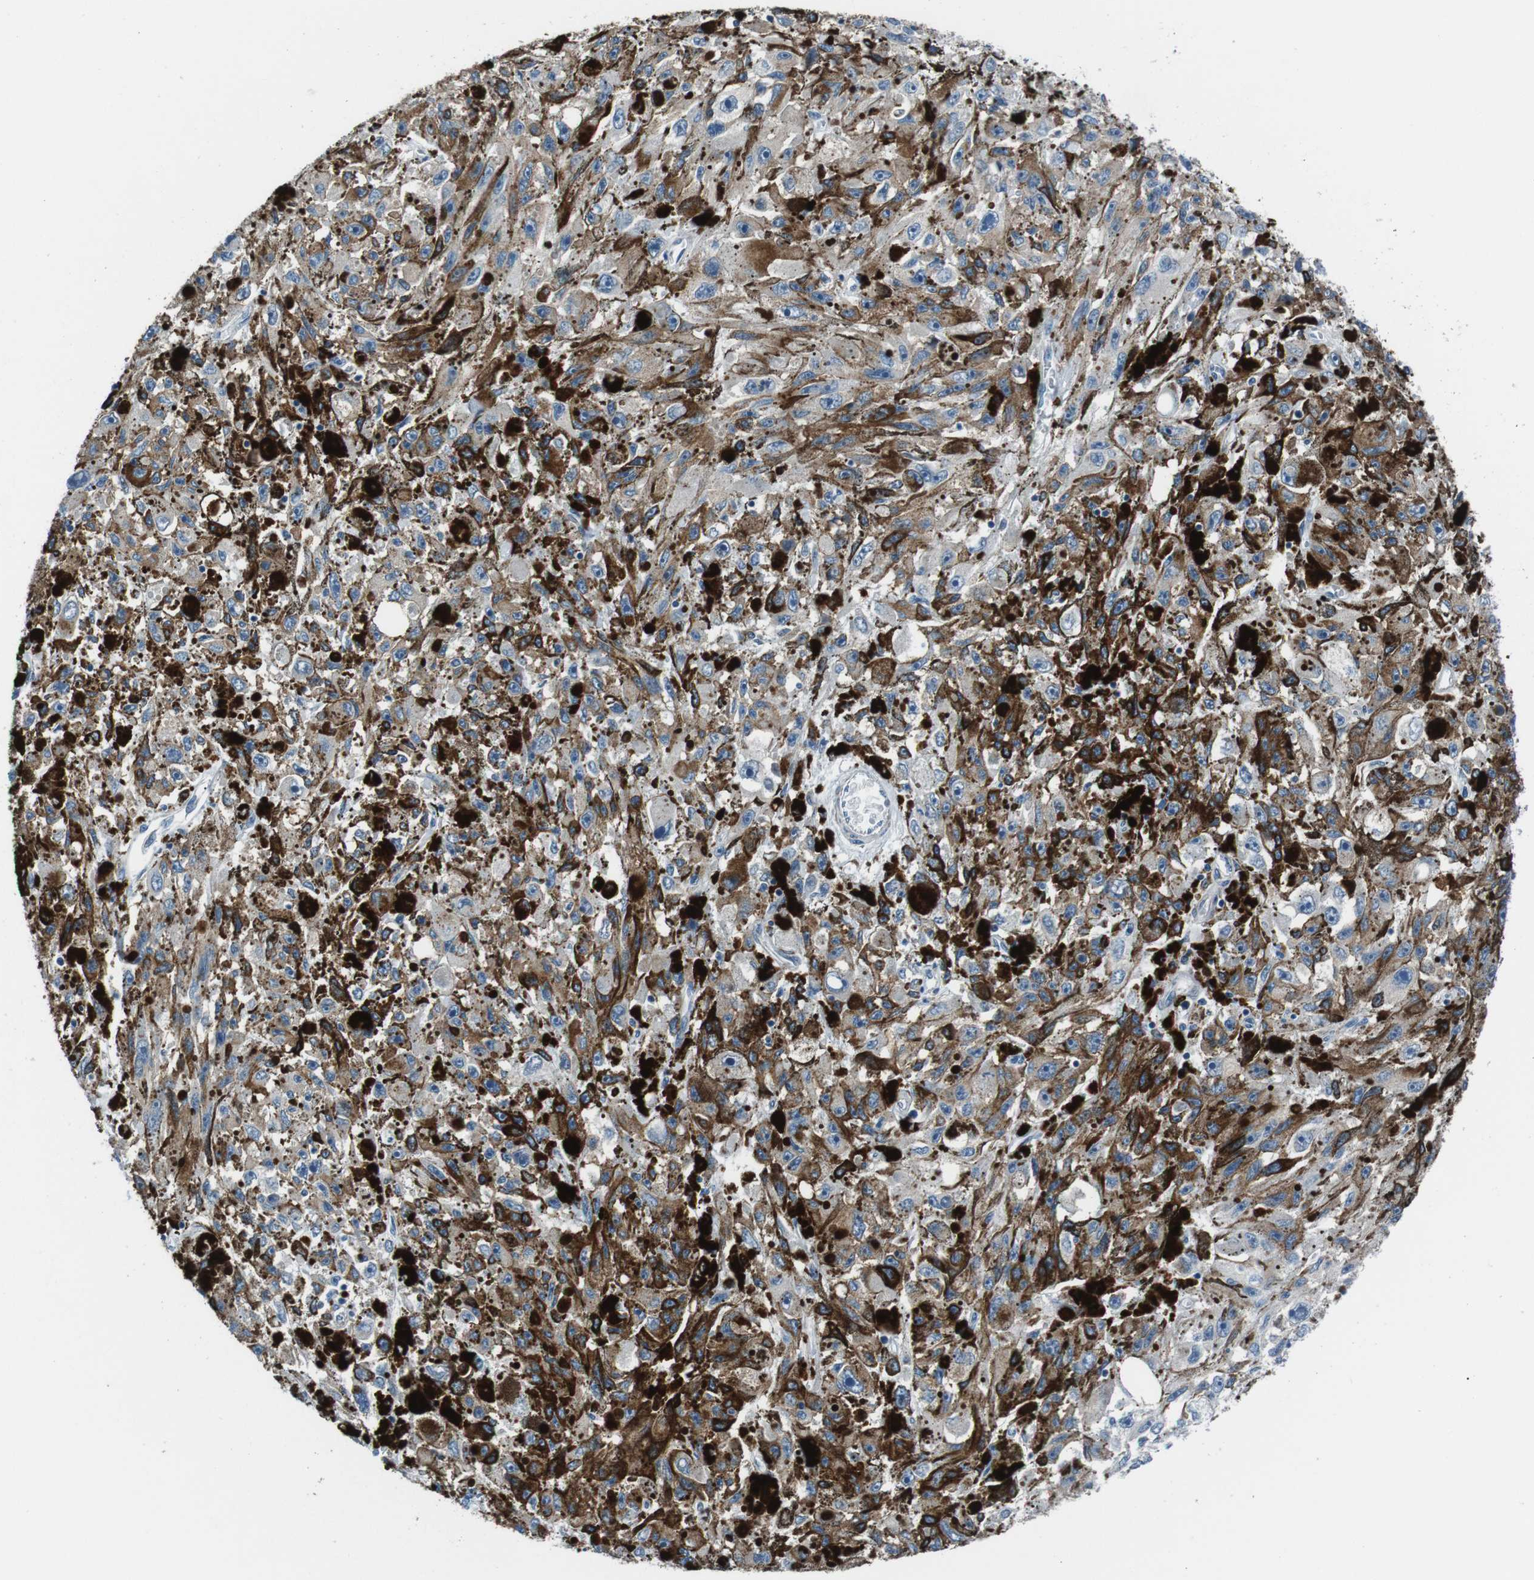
{"staining": {"intensity": "weak", "quantity": "25%-75%", "location": "cytoplasmic/membranous"}, "tissue": "melanoma", "cell_type": "Tumor cells", "image_type": "cancer", "snomed": [{"axis": "morphology", "description": "Malignant melanoma, NOS"}, {"axis": "topography", "description": "Skin"}], "caption": "There is low levels of weak cytoplasmic/membranous expression in tumor cells of melanoma, as demonstrated by immunohistochemical staining (brown color).", "gene": "BLNK", "patient": {"sex": "female", "age": 104}}